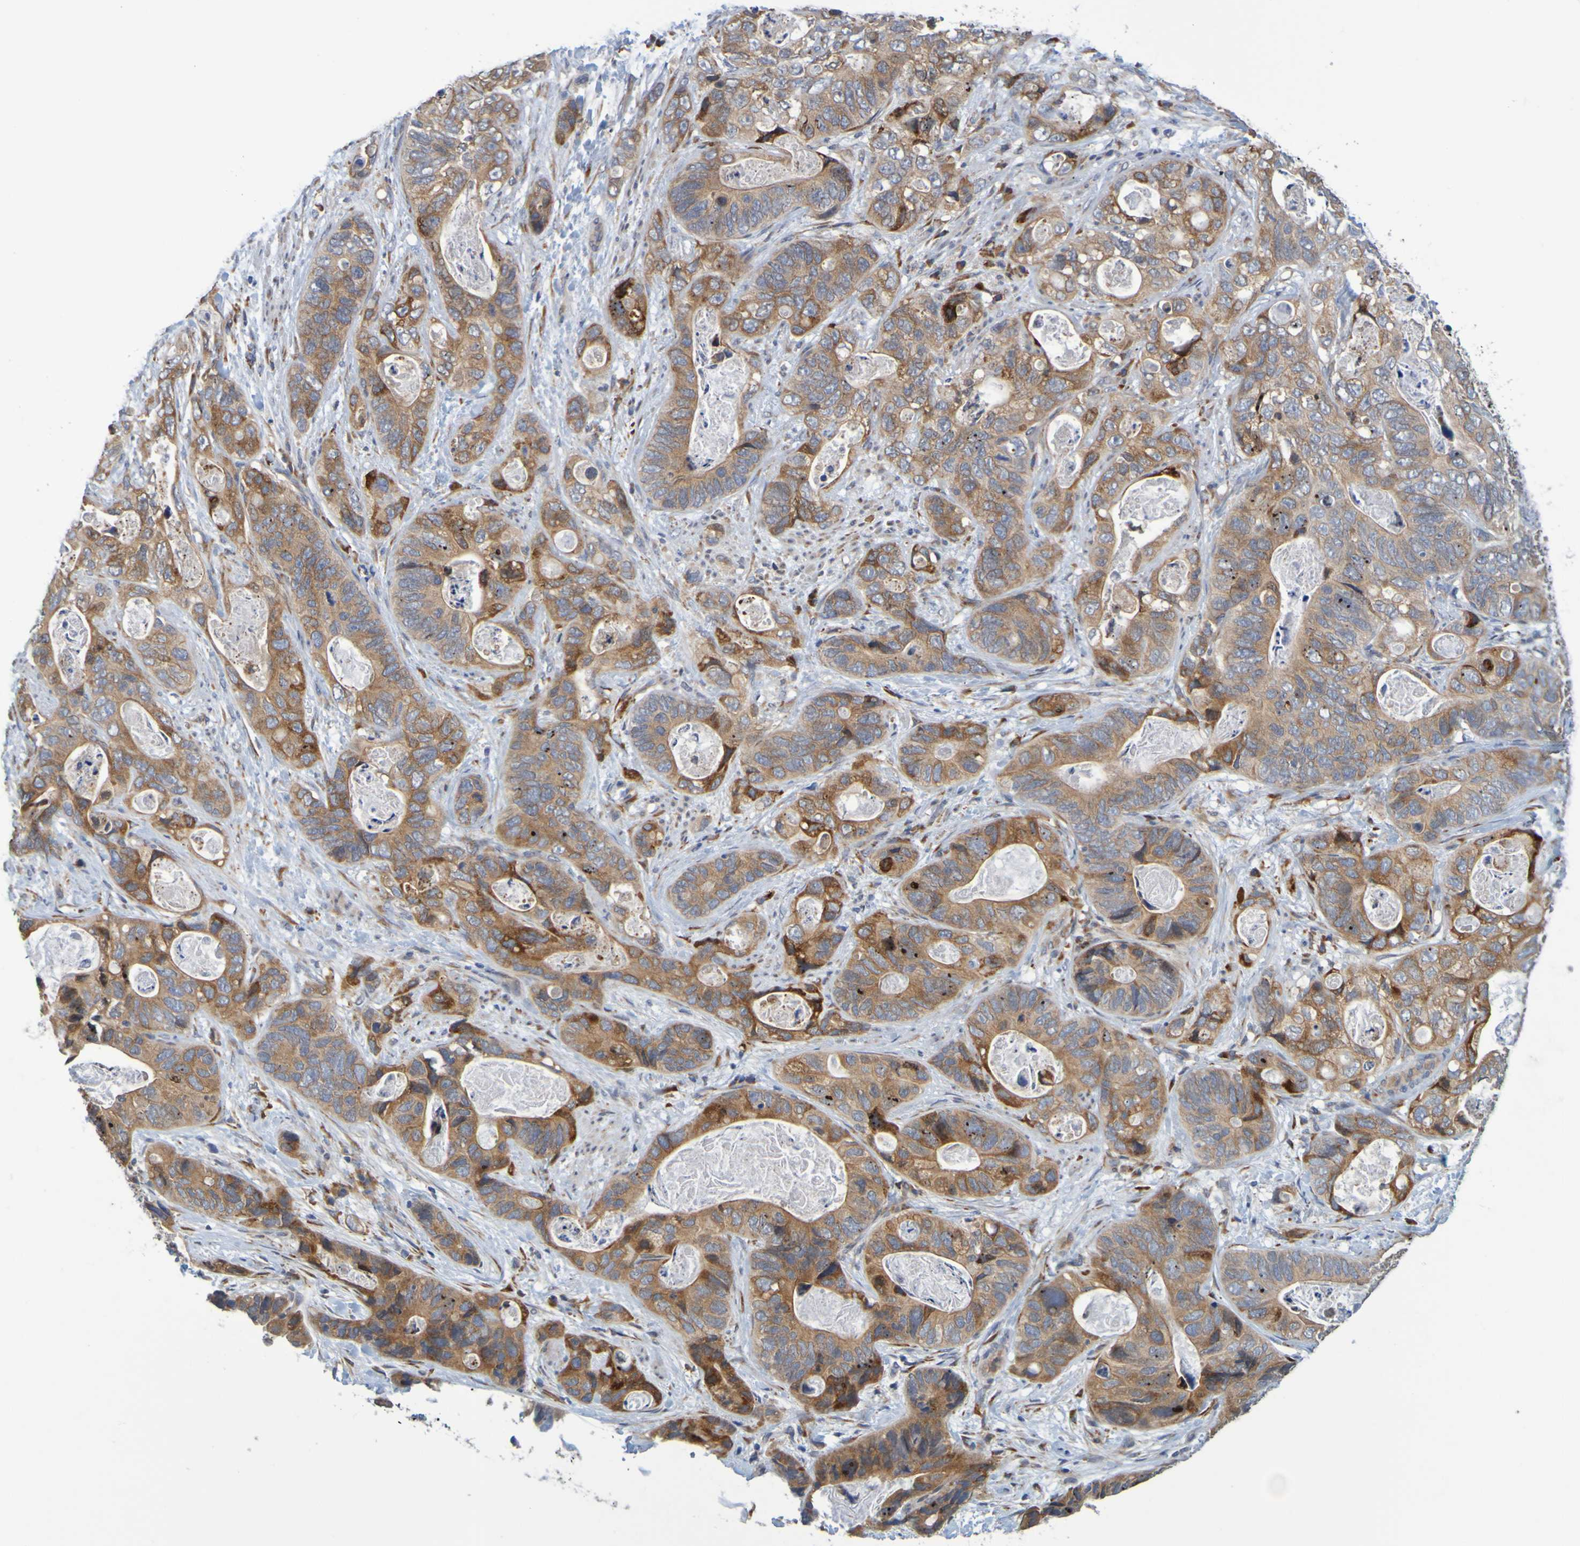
{"staining": {"intensity": "moderate", "quantity": ">75%", "location": "cytoplasmic/membranous"}, "tissue": "stomach cancer", "cell_type": "Tumor cells", "image_type": "cancer", "snomed": [{"axis": "morphology", "description": "Adenocarcinoma, NOS"}, {"axis": "topography", "description": "Stomach"}], "caption": "Immunohistochemistry micrograph of neoplastic tissue: human stomach cancer stained using IHC displays medium levels of moderate protein expression localized specifically in the cytoplasmic/membranous of tumor cells, appearing as a cytoplasmic/membranous brown color.", "gene": "SIL1", "patient": {"sex": "female", "age": 89}}